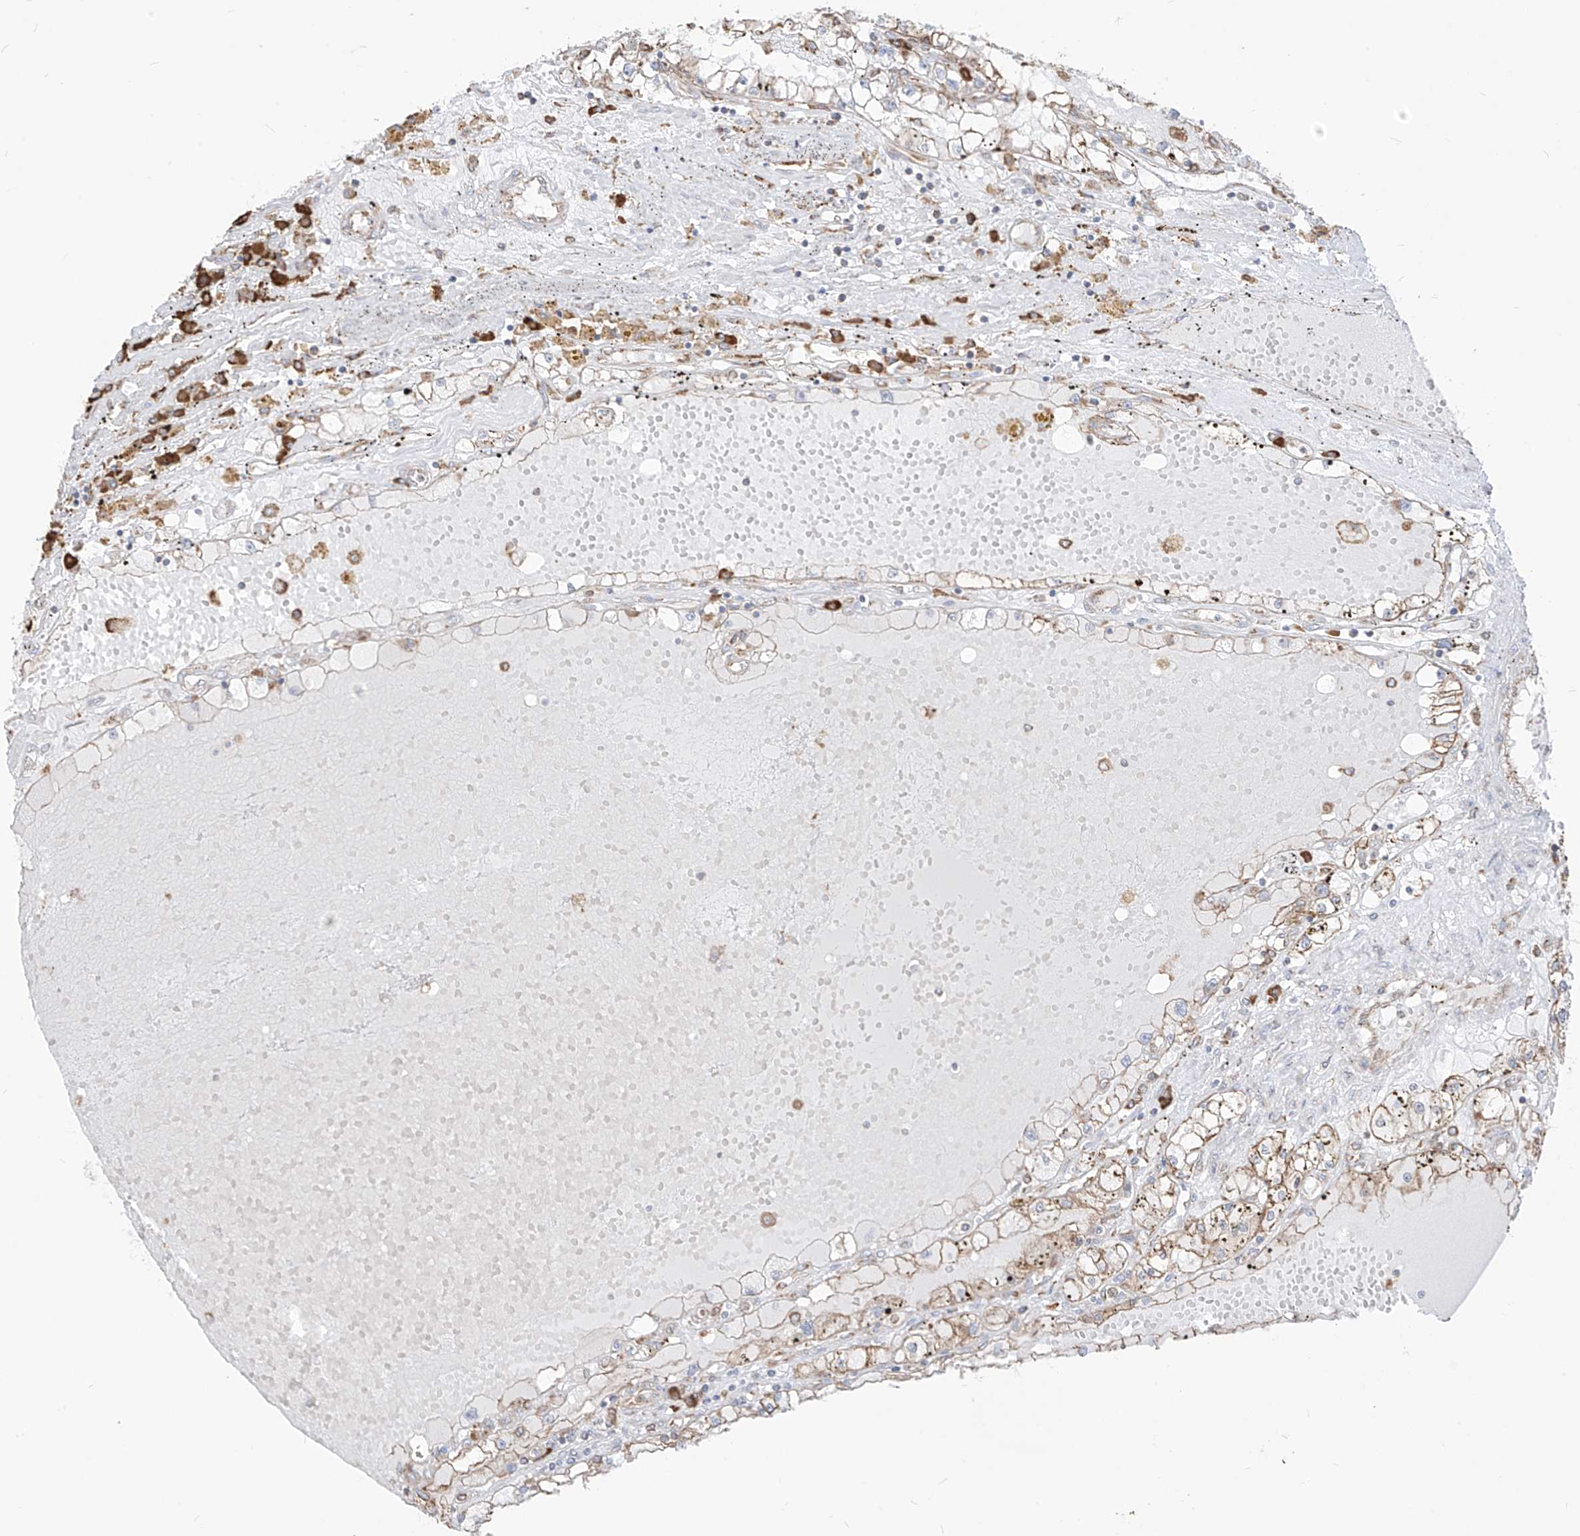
{"staining": {"intensity": "weak", "quantity": "<25%", "location": "cytoplasmic/membranous"}, "tissue": "renal cancer", "cell_type": "Tumor cells", "image_type": "cancer", "snomed": [{"axis": "morphology", "description": "Adenocarcinoma, NOS"}, {"axis": "topography", "description": "Kidney"}], "caption": "IHC photomicrograph of neoplastic tissue: renal adenocarcinoma stained with DAB reveals no significant protein expression in tumor cells.", "gene": "PDIA6", "patient": {"sex": "male", "age": 56}}